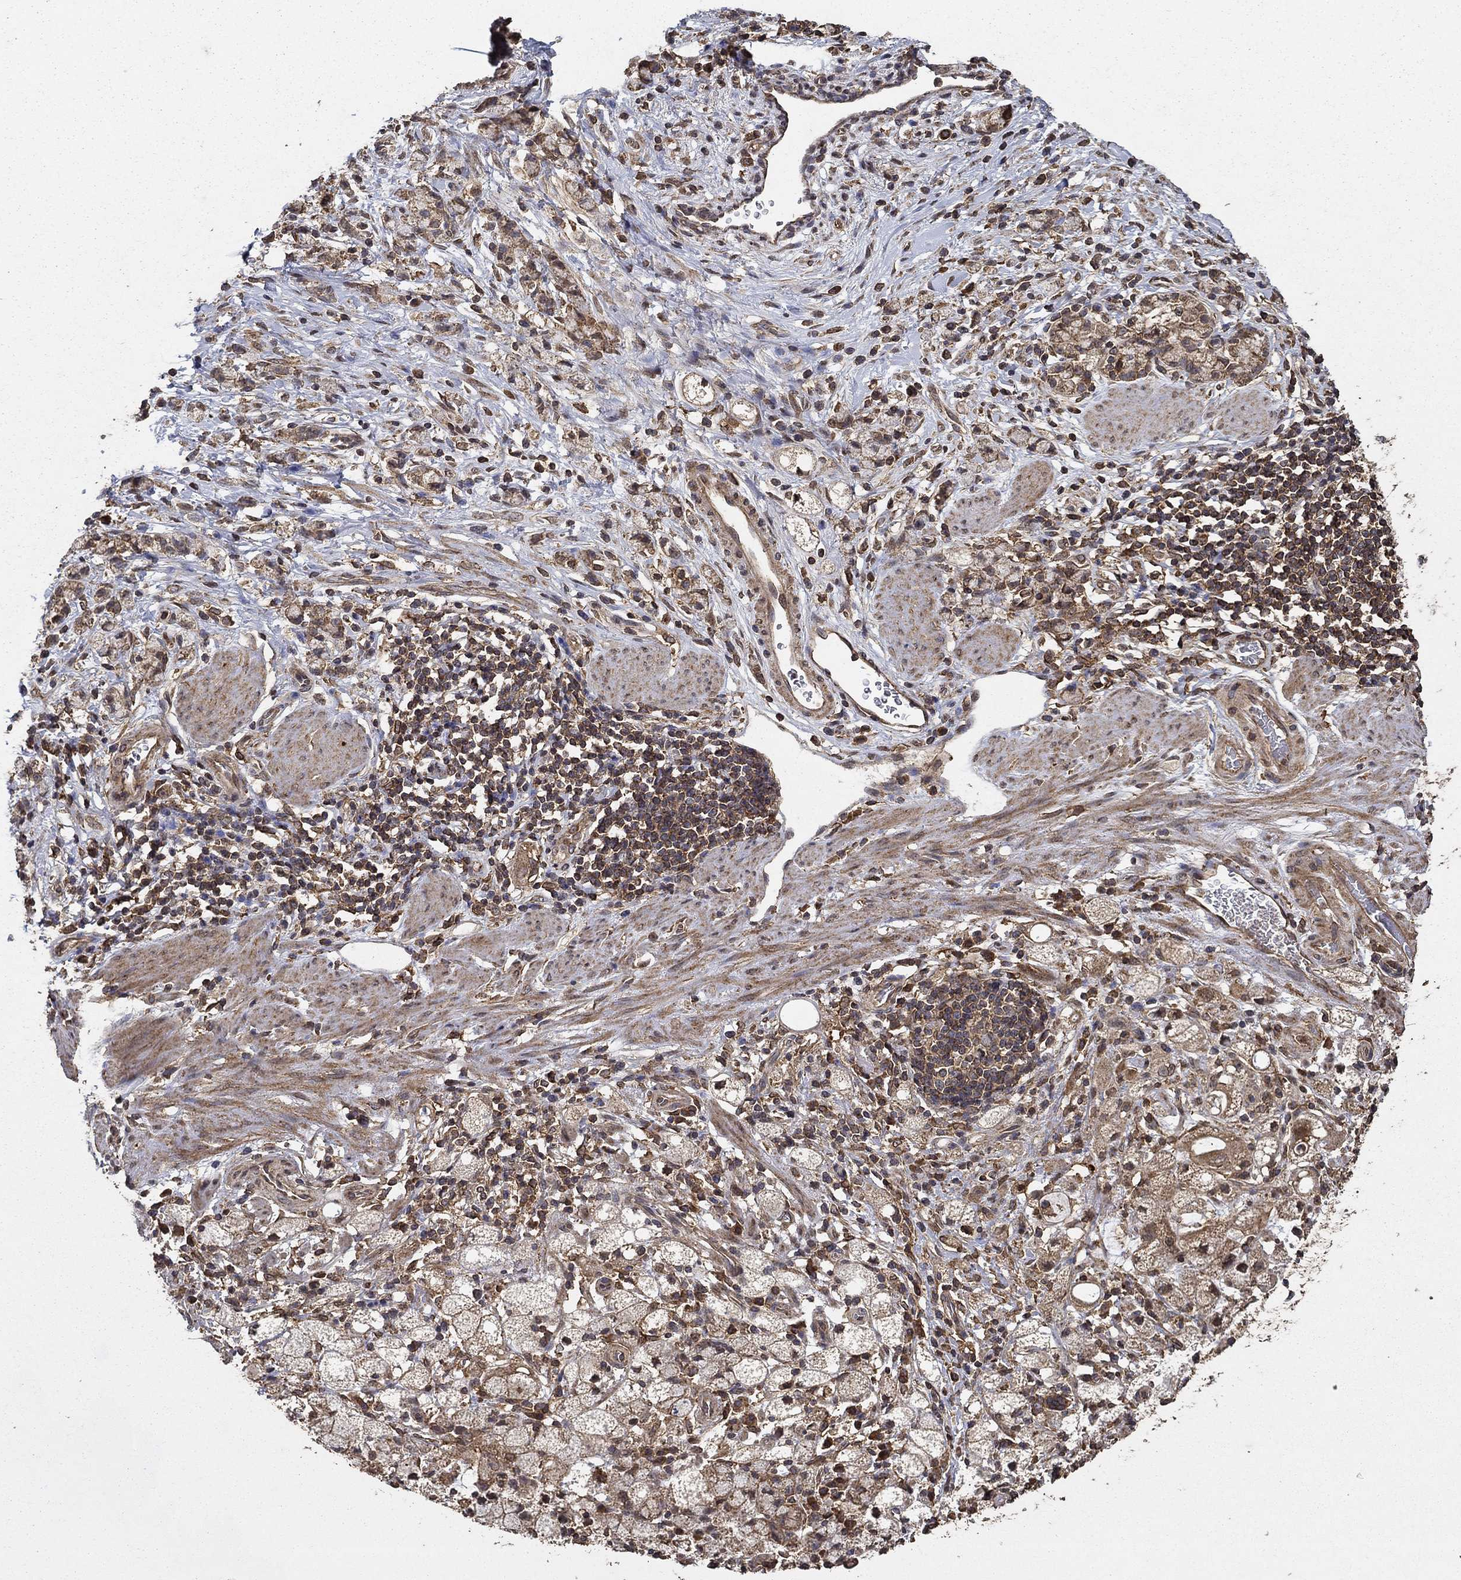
{"staining": {"intensity": "weak", "quantity": ">75%", "location": "cytoplasmic/membranous"}, "tissue": "stomach cancer", "cell_type": "Tumor cells", "image_type": "cancer", "snomed": [{"axis": "morphology", "description": "Adenocarcinoma, NOS"}, {"axis": "topography", "description": "Stomach"}], "caption": "Human stomach cancer stained with a protein marker shows weak staining in tumor cells.", "gene": "IFRD1", "patient": {"sex": "male", "age": 58}}